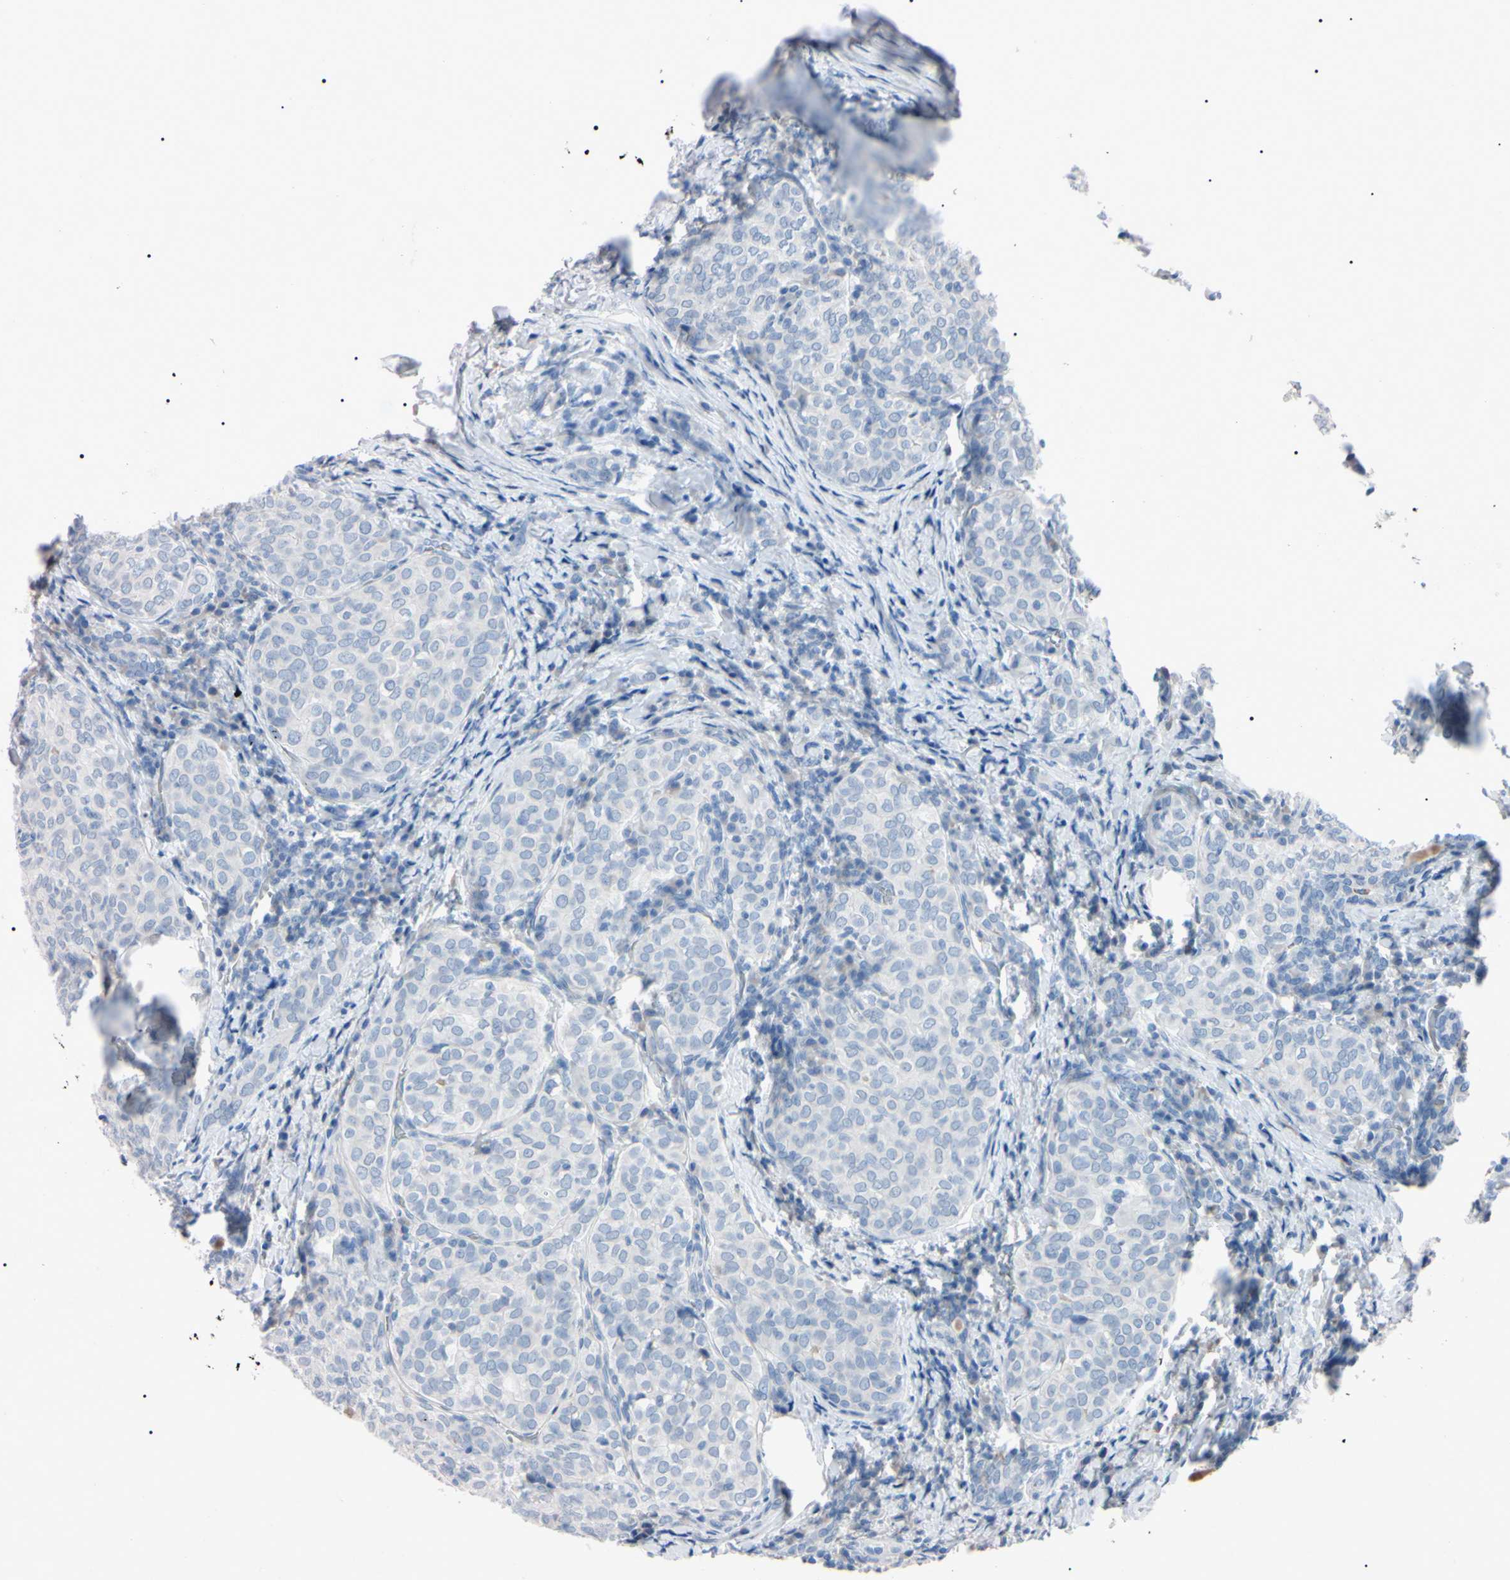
{"staining": {"intensity": "negative", "quantity": "none", "location": "none"}, "tissue": "thyroid cancer", "cell_type": "Tumor cells", "image_type": "cancer", "snomed": [{"axis": "morphology", "description": "Normal tissue, NOS"}, {"axis": "morphology", "description": "Papillary adenocarcinoma, NOS"}, {"axis": "topography", "description": "Thyroid gland"}], "caption": "Thyroid cancer (papillary adenocarcinoma) was stained to show a protein in brown. There is no significant expression in tumor cells.", "gene": "ELN", "patient": {"sex": "female", "age": 30}}